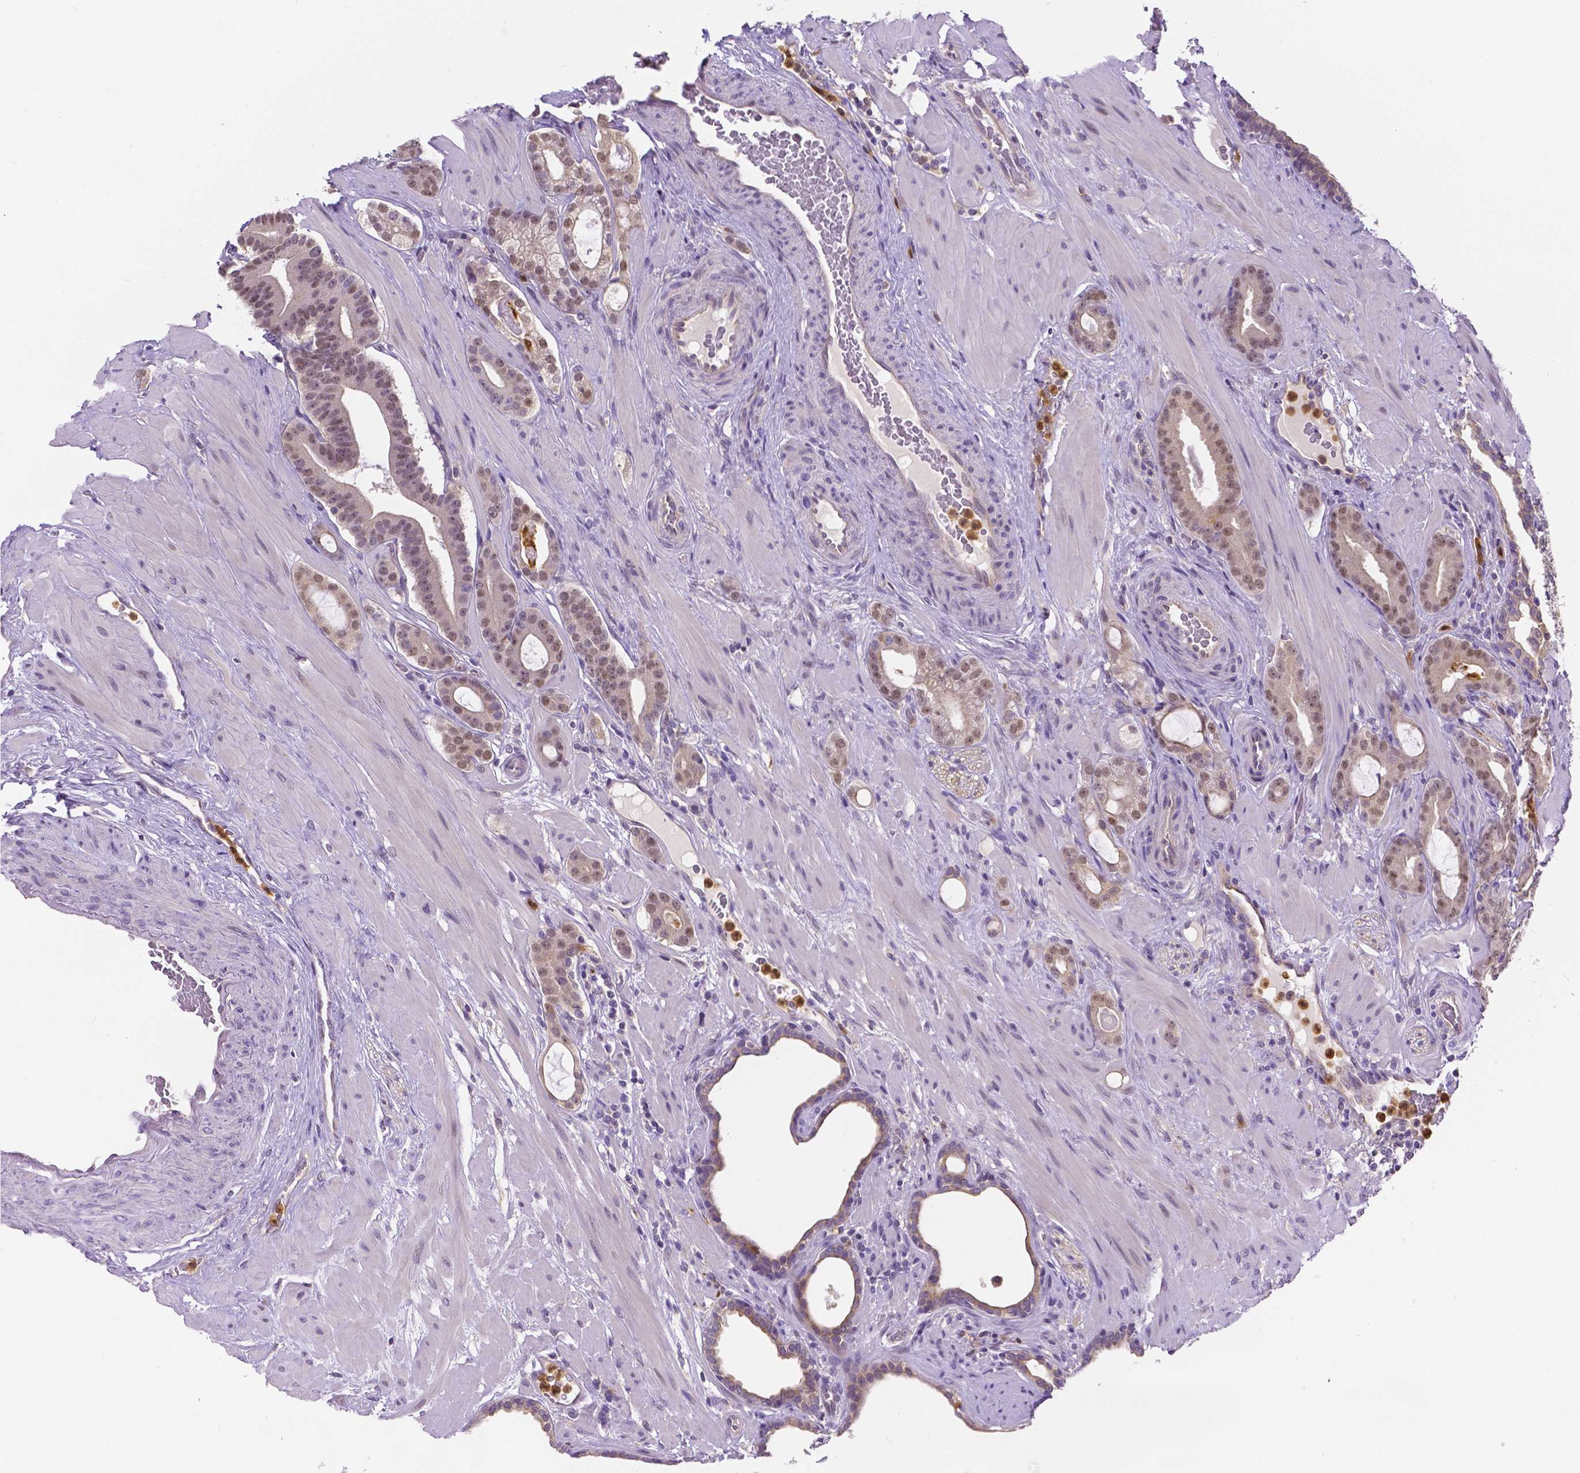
{"staining": {"intensity": "weak", "quantity": ">75%", "location": "nuclear"}, "tissue": "prostate cancer", "cell_type": "Tumor cells", "image_type": "cancer", "snomed": [{"axis": "morphology", "description": "Adenocarcinoma, Low grade"}, {"axis": "topography", "description": "Prostate"}], "caption": "Protein expression analysis of human prostate cancer reveals weak nuclear staining in approximately >75% of tumor cells.", "gene": "ZNRD2", "patient": {"sex": "male", "age": 57}}